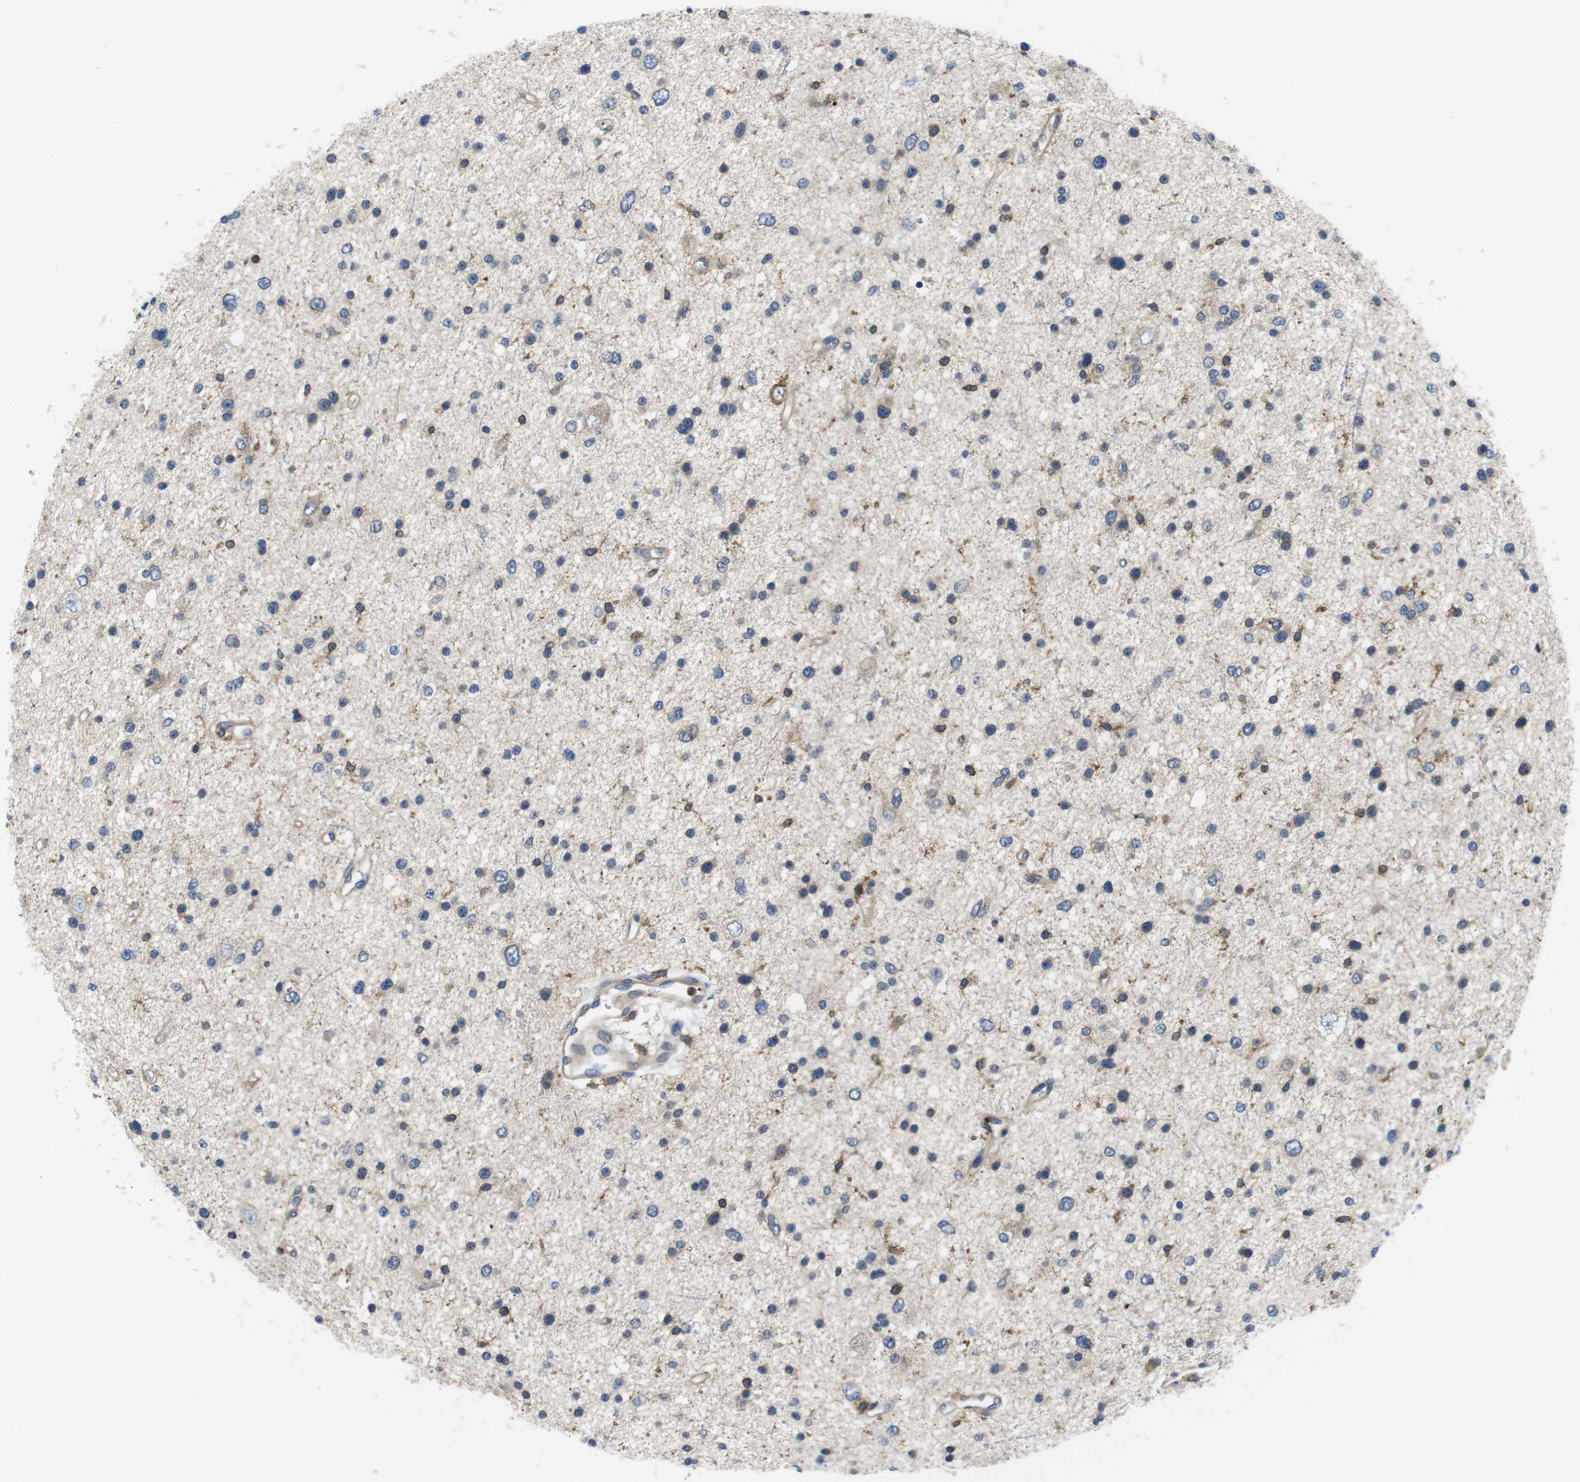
{"staining": {"intensity": "moderate", "quantity": "<25%", "location": "cytoplasmic/membranous"}, "tissue": "glioma", "cell_type": "Tumor cells", "image_type": "cancer", "snomed": [{"axis": "morphology", "description": "Glioma, malignant, Low grade"}, {"axis": "topography", "description": "Brain"}], "caption": "Glioma stained with a brown dye shows moderate cytoplasmic/membranous positive staining in approximately <25% of tumor cells.", "gene": "HERPUD2", "patient": {"sex": "female", "age": 37}}